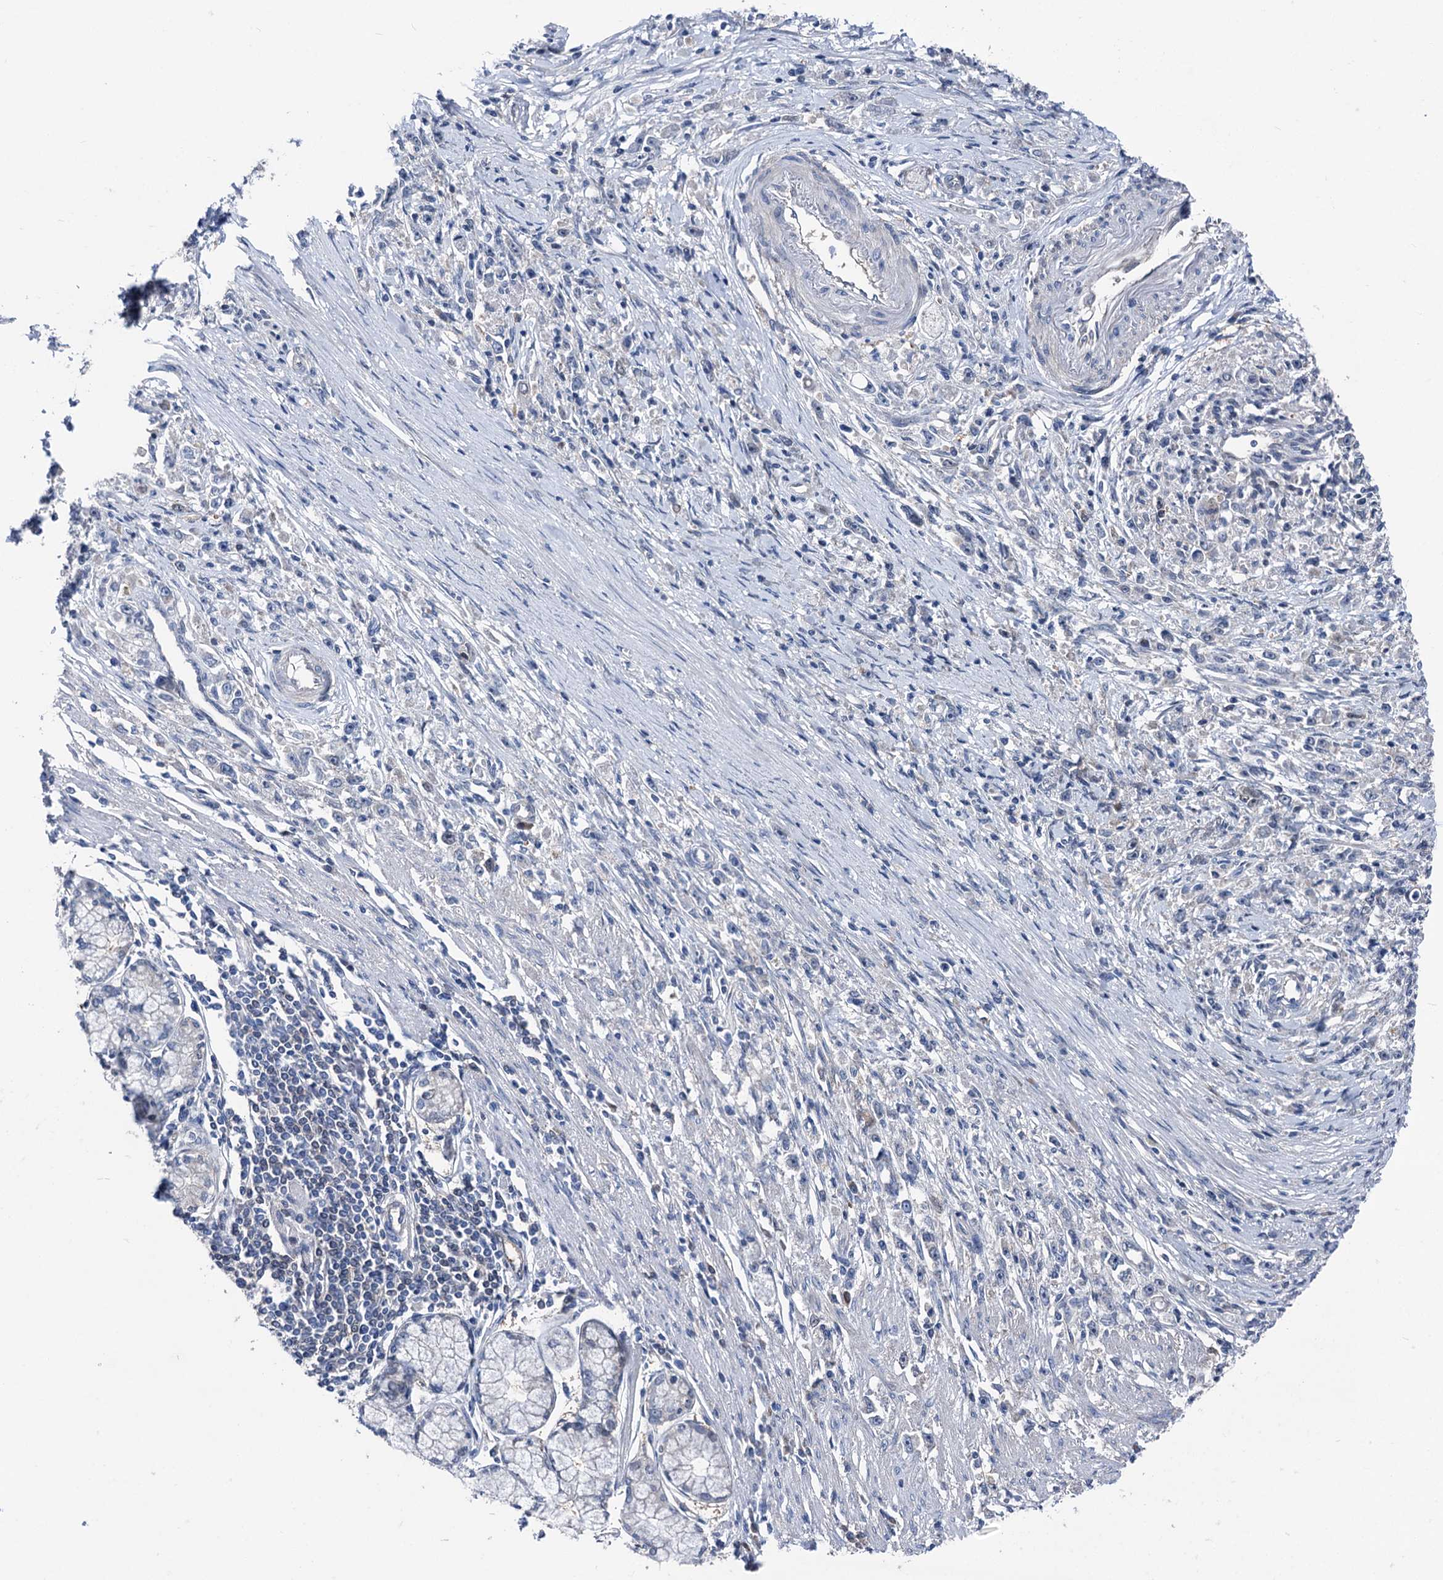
{"staining": {"intensity": "negative", "quantity": "none", "location": "none"}, "tissue": "stomach cancer", "cell_type": "Tumor cells", "image_type": "cancer", "snomed": [{"axis": "morphology", "description": "Adenocarcinoma, NOS"}, {"axis": "topography", "description": "Stomach"}], "caption": "Immunohistochemical staining of human stomach adenocarcinoma shows no significant staining in tumor cells. The staining is performed using DAB brown chromogen with nuclei counter-stained in using hematoxylin.", "gene": "GLO1", "patient": {"sex": "female", "age": 59}}